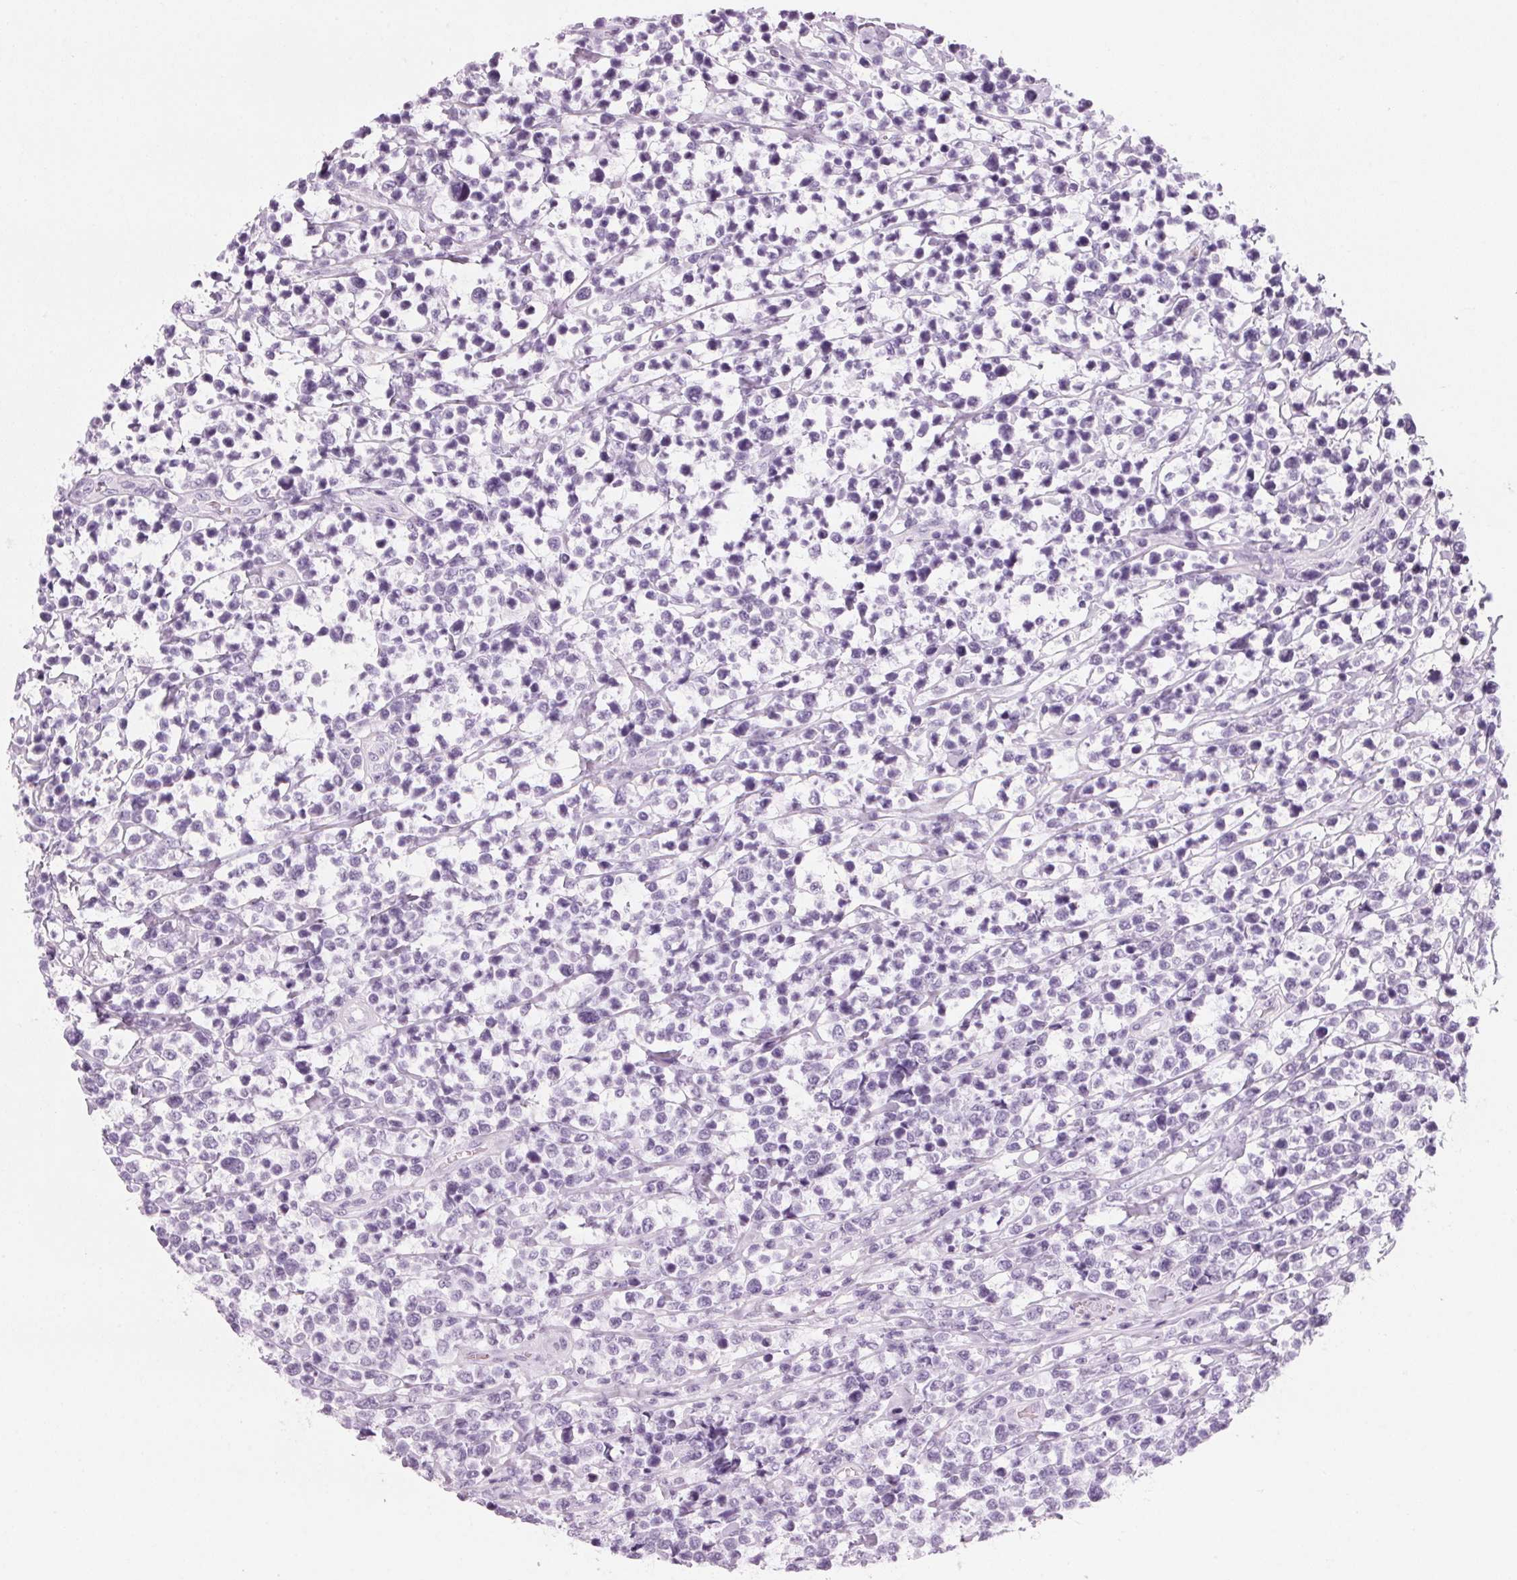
{"staining": {"intensity": "negative", "quantity": "none", "location": "none"}, "tissue": "lymphoma", "cell_type": "Tumor cells", "image_type": "cancer", "snomed": [{"axis": "morphology", "description": "Malignant lymphoma, non-Hodgkin's type, High grade"}, {"axis": "topography", "description": "Soft tissue"}], "caption": "This is a image of immunohistochemistry (IHC) staining of high-grade malignant lymphoma, non-Hodgkin's type, which shows no expression in tumor cells. Brightfield microscopy of immunohistochemistry stained with DAB (brown) and hematoxylin (blue), captured at high magnification.", "gene": "DNTTIP2", "patient": {"sex": "female", "age": 56}}